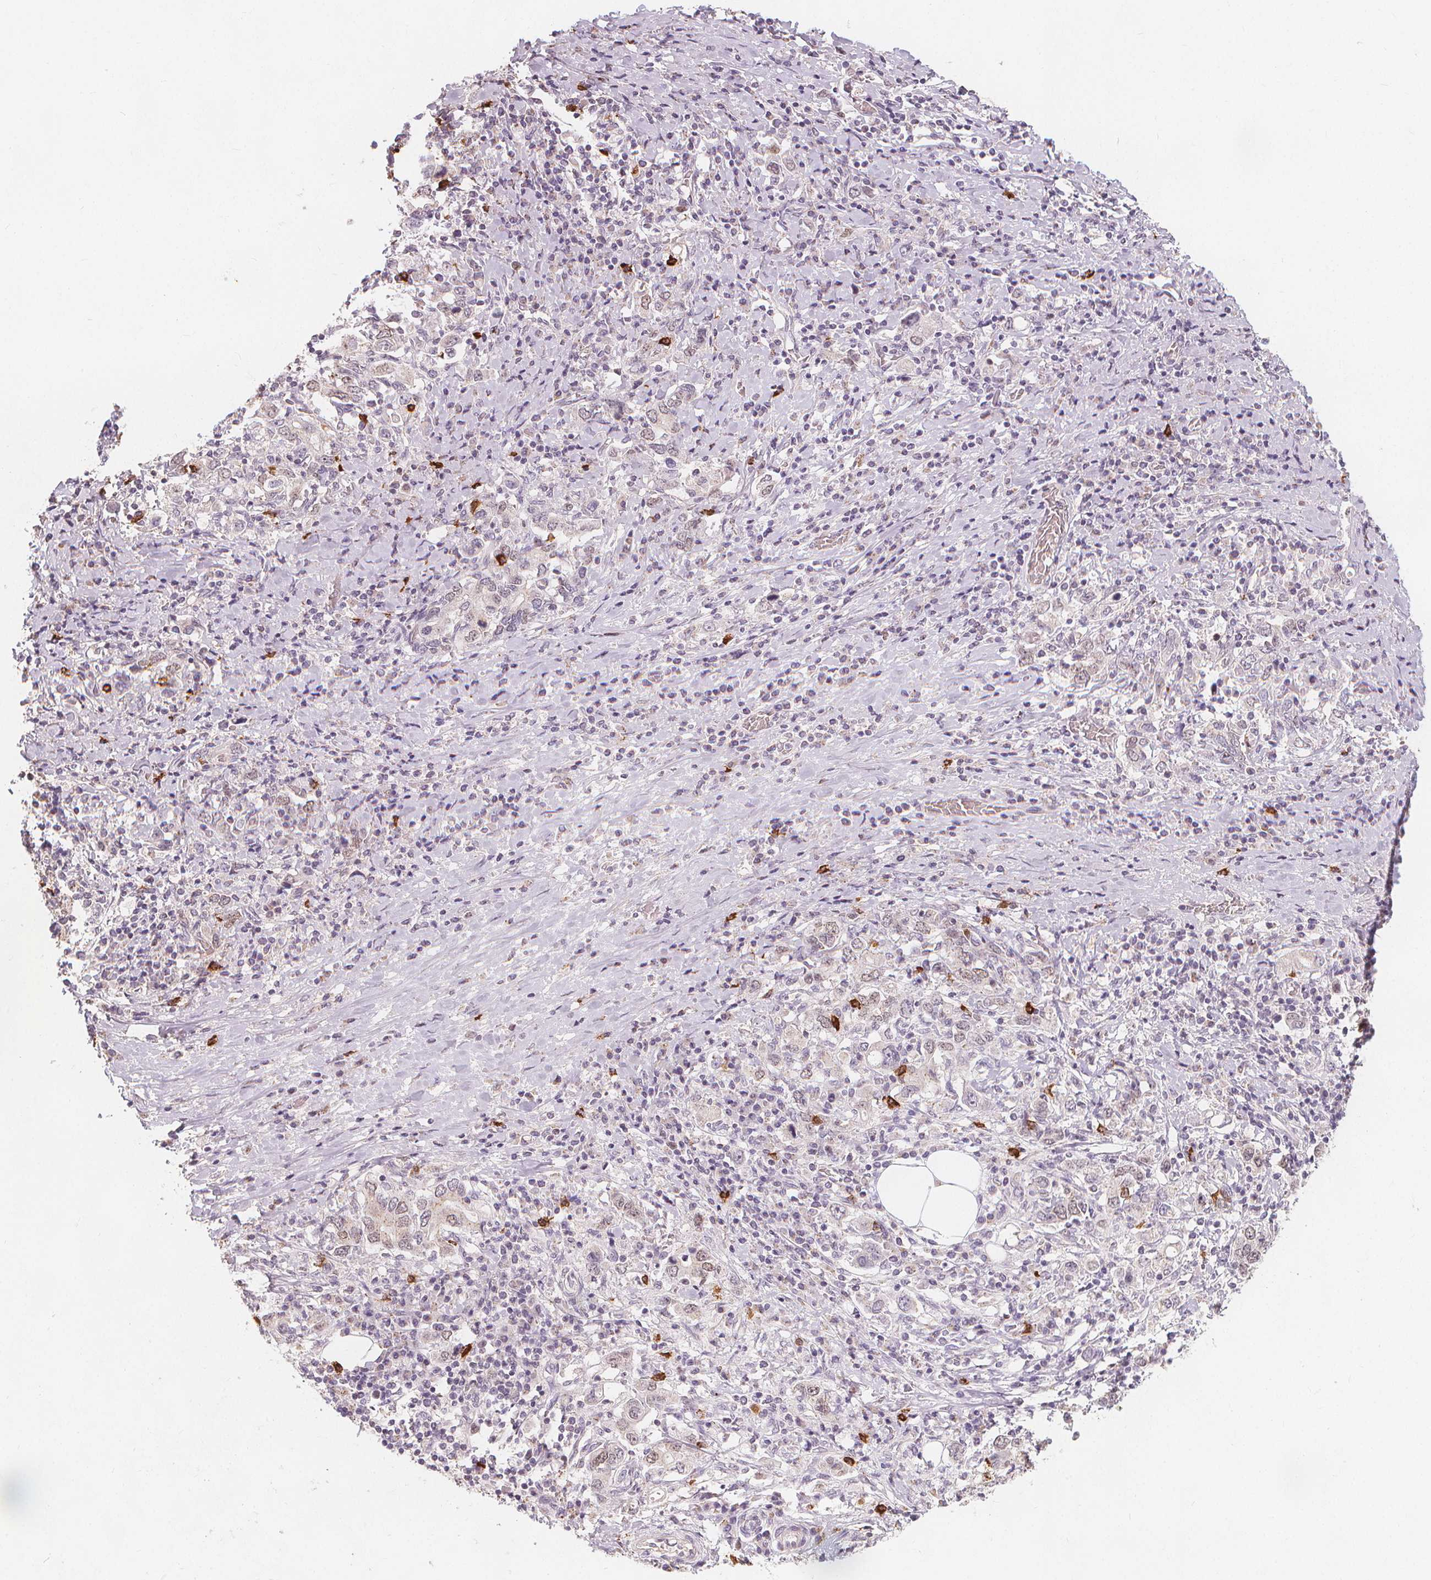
{"staining": {"intensity": "negative", "quantity": "none", "location": "none"}, "tissue": "stomach cancer", "cell_type": "Tumor cells", "image_type": "cancer", "snomed": [{"axis": "morphology", "description": "Adenocarcinoma, NOS"}, {"axis": "topography", "description": "Stomach, upper"}, {"axis": "topography", "description": "Stomach"}], "caption": "The image displays no significant positivity in tumor cells of stomach adenocarcinoma.", "gene": "TIPIN", "patient": {"sex": "male", "age": 62}}